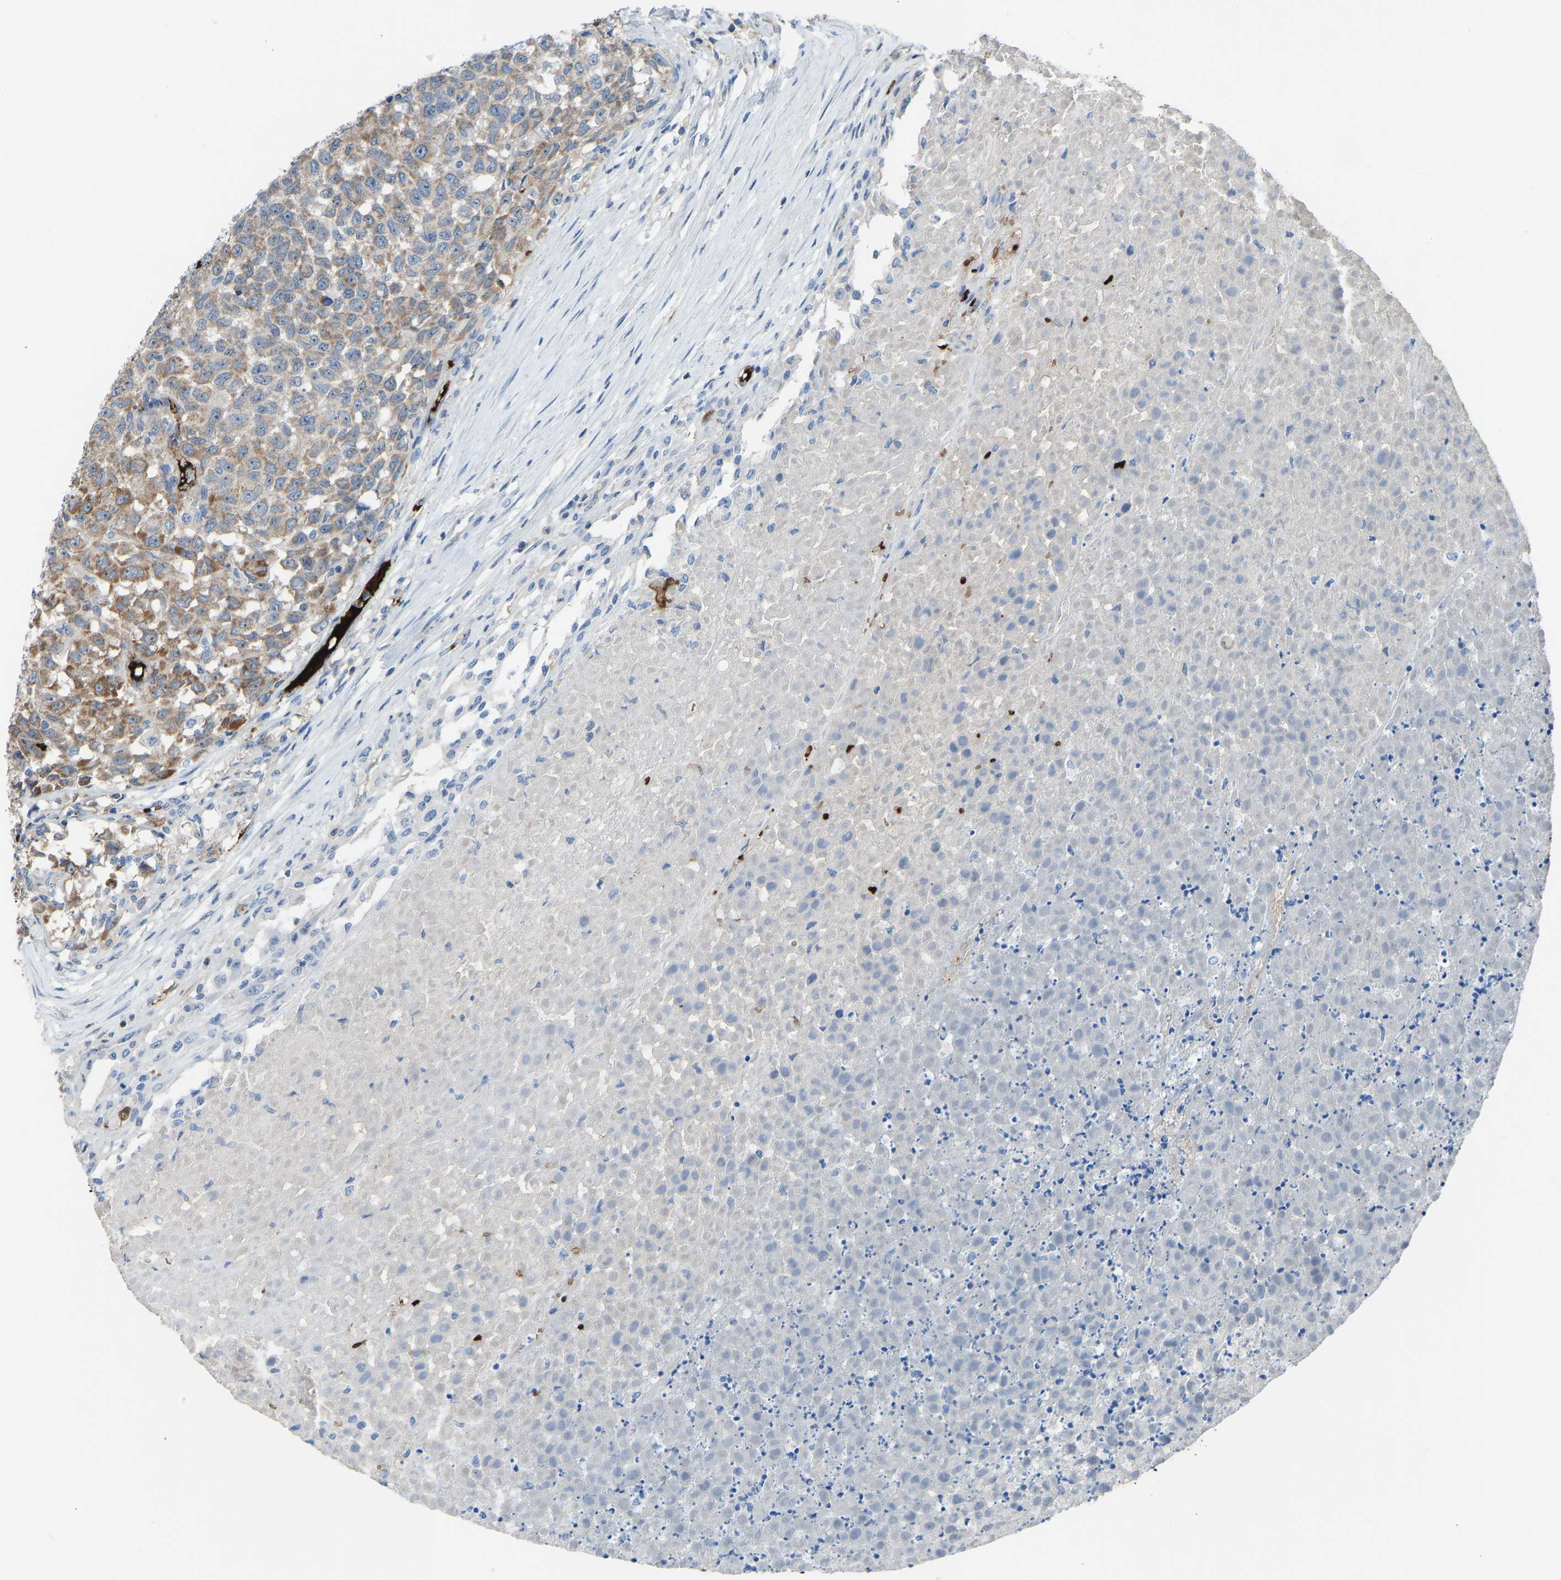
{"staining": {"intensity": "moderate", "quantity": "25%-75%", "location": "cytoplasmic/membranous"}, "tissue": "testis cancer", "cell_type": "Tumor cells", "image_type": "cancer", "snomed": [{"axis": "morphology", "description": "Seminoma, NOS"}, {"axis": "topography", "description": "Testis"}], "caption": "Immunohistochemistry (IHC) image of testis cancer stained for a protein (brown), which reveals medium levels of moderate cytoplasmic/membranous staining in about 25%-75% of tumor cells.", "gene": "PIGS", "patient": {"sex": "male", "age": 59}}